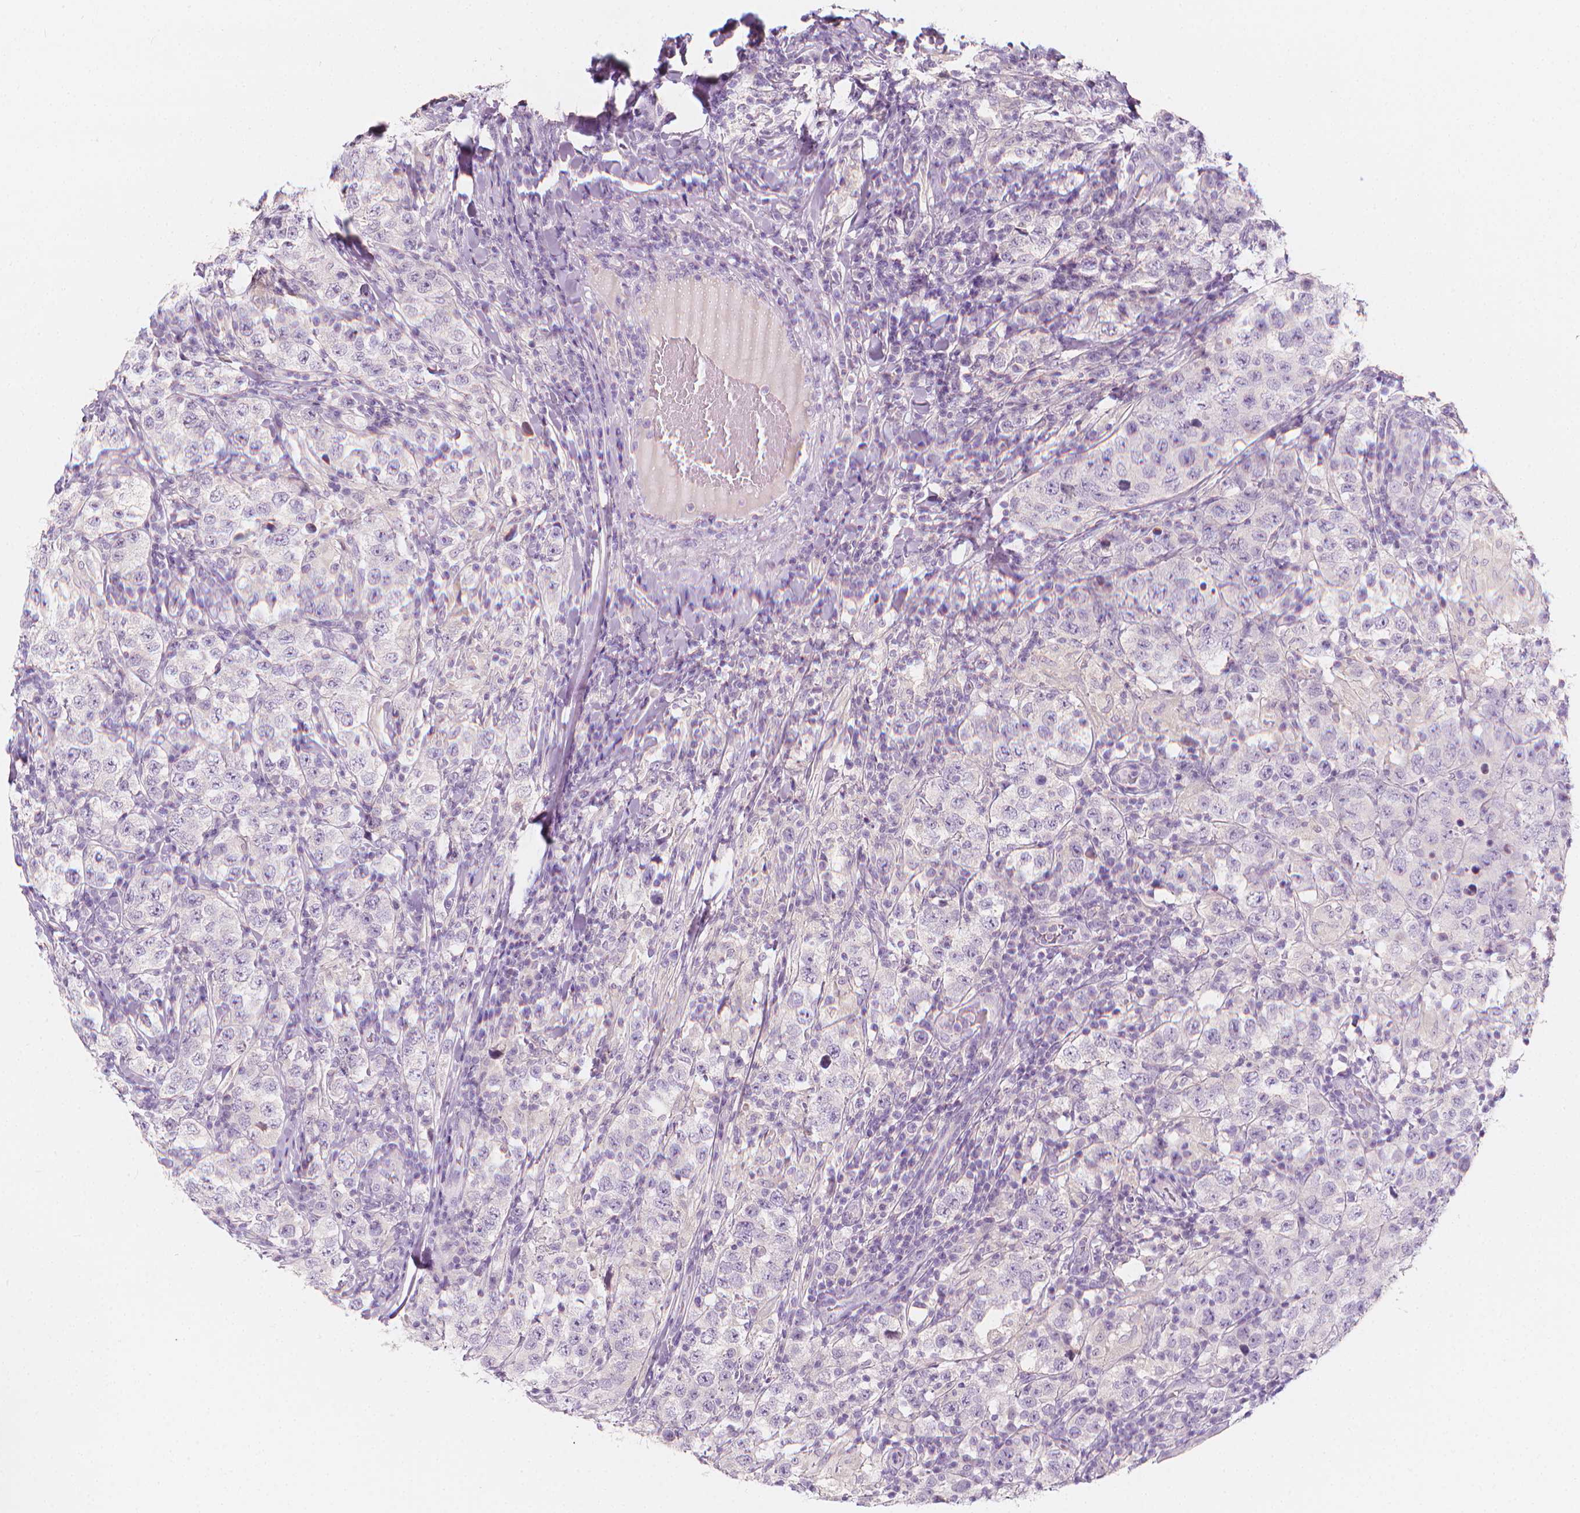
{"staining": {"intensity": "negative", "quantity": "none", "location": "none"}, "tissue": "testis cancer", "cell_type": "Tumor cells", "image_type": "cancer", "snomed": [{"axis": "morphology", "description": "Seminoma, NOS"}, {"axis": "morphology", "description": "Carcinoma, Embryonal, NOS"}, {"axis": "topography", "description": "Testis"}], "caption": "DAB (3,3'-diaminobenzidine) immunohistochemical staining of testis cancer reveals no significant positivity in tumor cells.", "gene": "RBFOX1", "patient": {"sex": "male", "age": 41}}